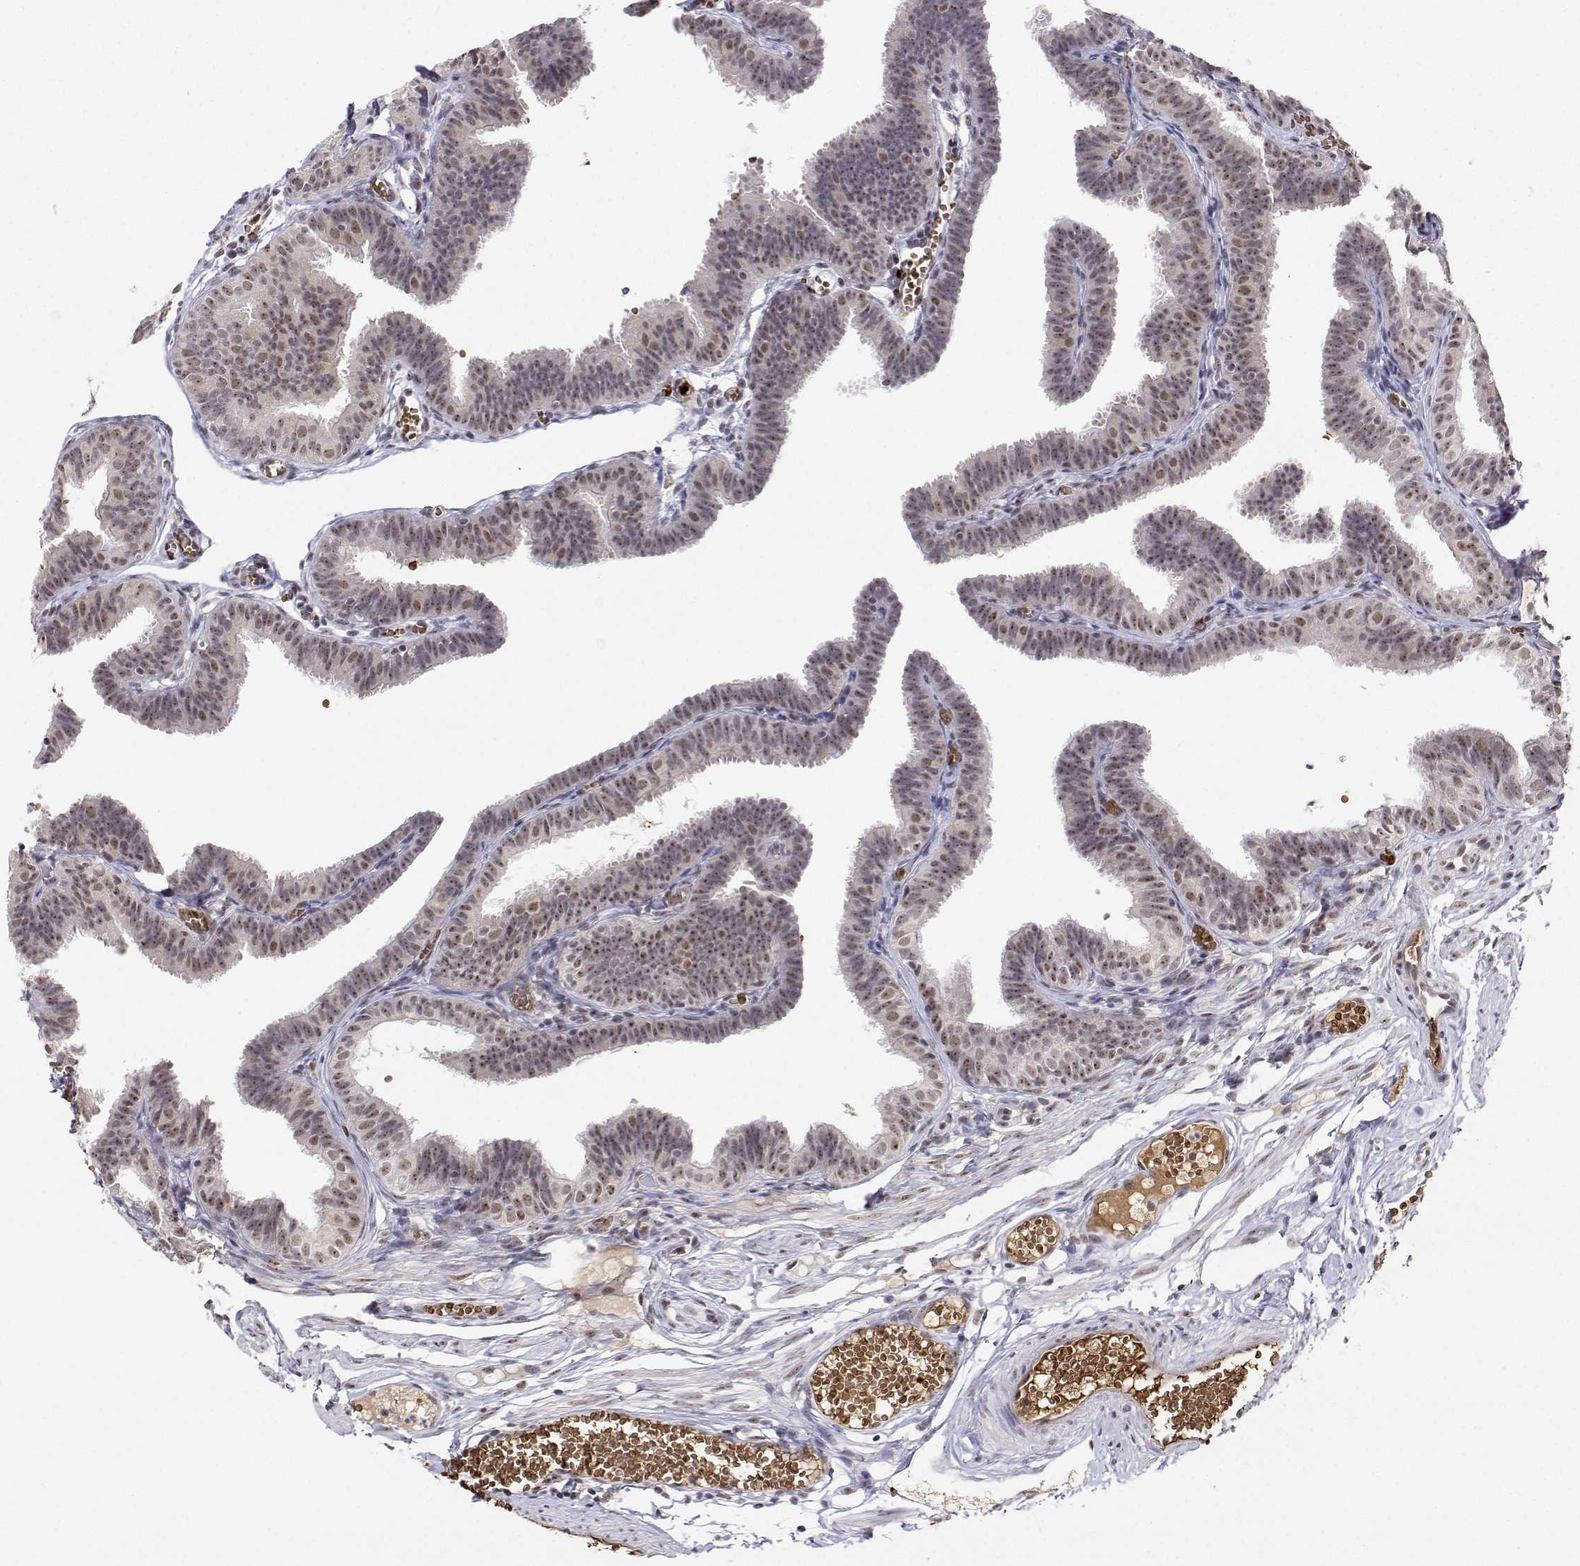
{"staining": {"intensity": "moderate", "quantity": "25%-75%", "location": "nuclear"}, "tissue": "fallopian tube", "cell_type": "Glandular cells", "image_type": "normal", "snomed": [{"axis": "morphology", "description": "Normal tissue, NOS"}, {"axis": "topography", "description": "Fallopian tube"}], "caption": "An image of human fallopian tube stained for a protein shows moderate nuclear brown staining in glandular cells. (Stains: DAB (3,3'-diaminobenzidine) in brown, nuclei in blue, Microscopy: brightfield microscopy at high magnification).", "gene": "ADAR", "patient": {"sex": "female", "age": 25}}